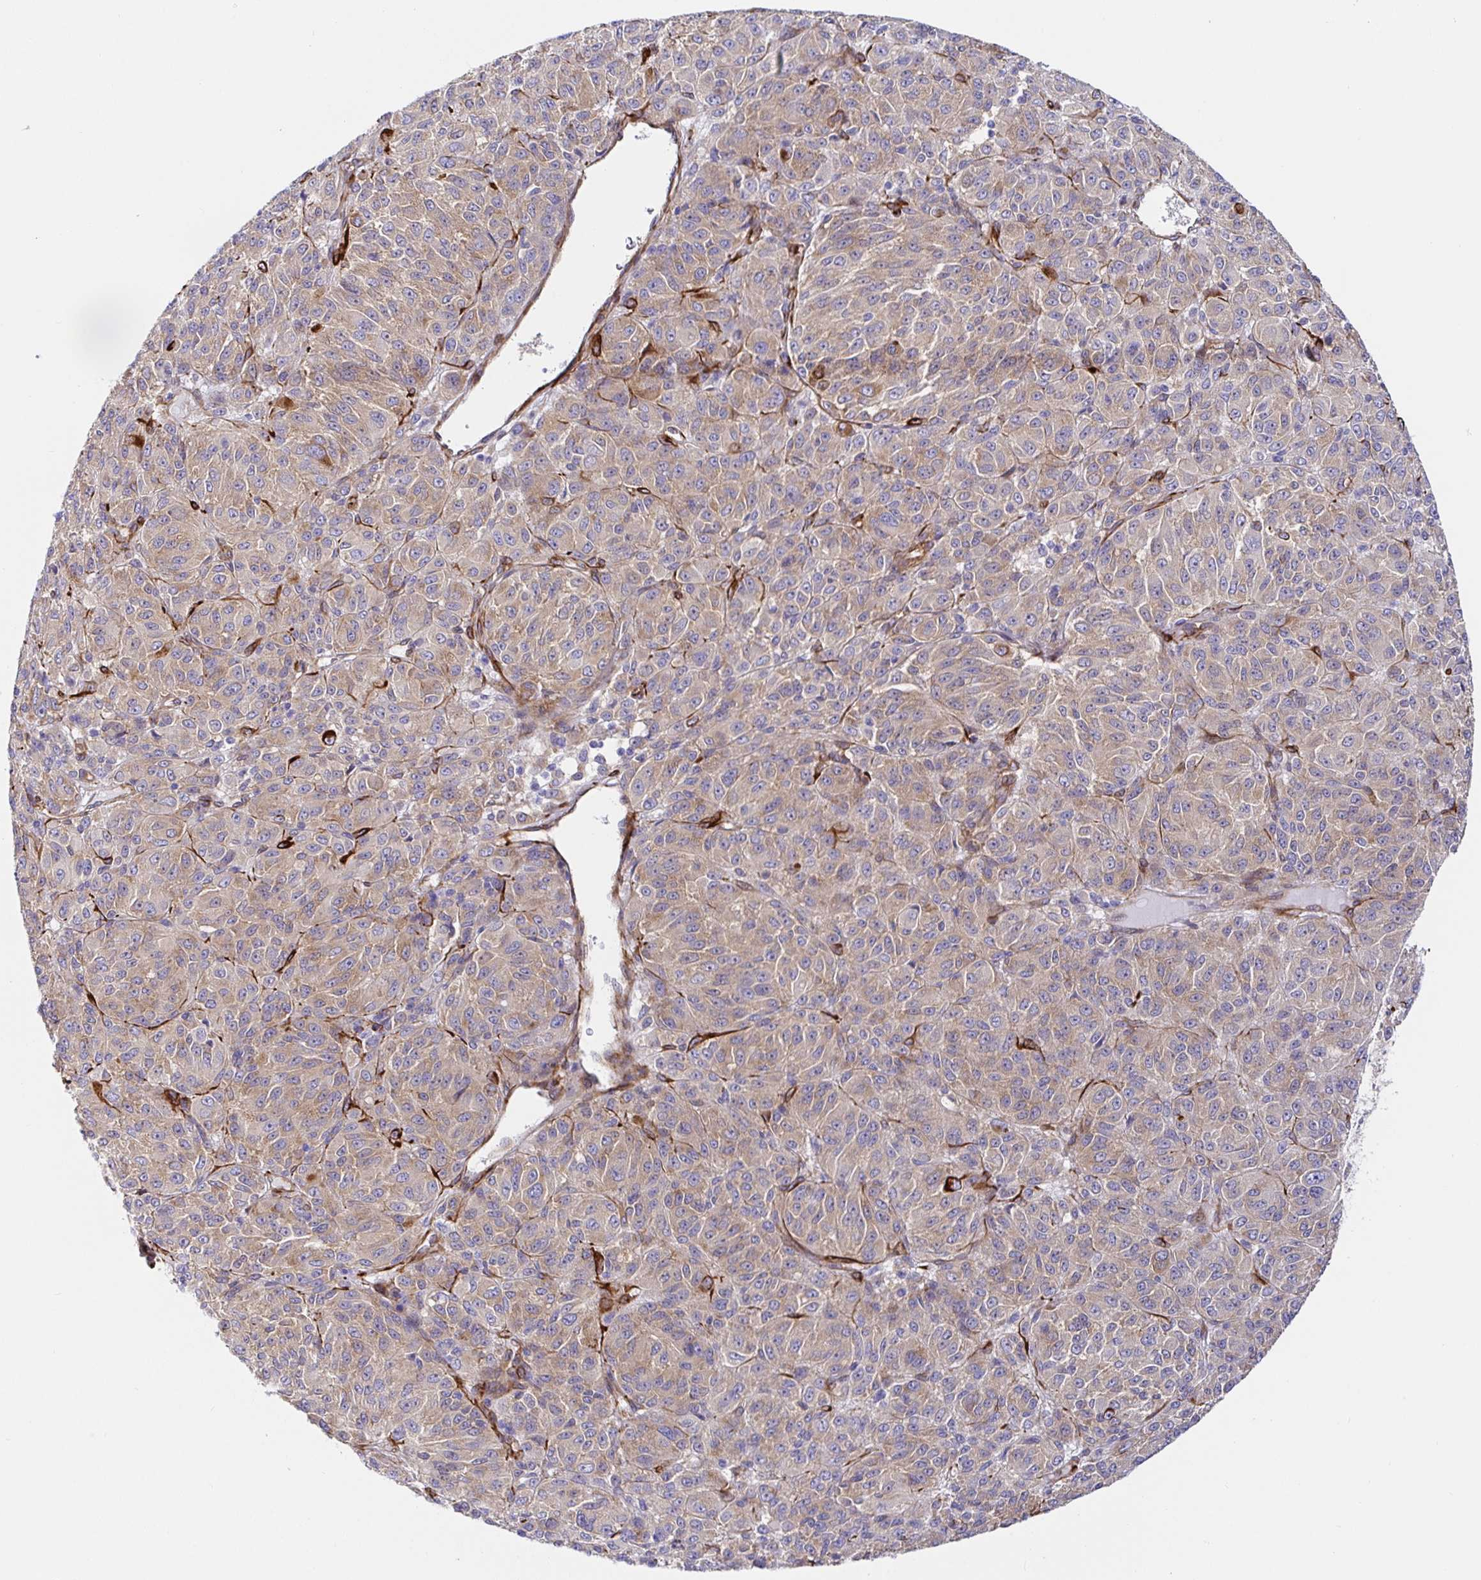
{"staining": {"intensity": "weak", "quantity": ">75%", "location": "cytoplasmic/membranous"}, "tissue": "melanoma", "cell_type": "Tumor cells", "image_type": "cancer", "snomed": [{"axis": "morphology", "description": "Malignant melanoma, Metastatic site"}, {"axis": "topography", "description": "Brain"}], "caption": "Melanoma stained with DAB (3,3'-diaminobenzidine) immunohistochemistry exhibits low levels of weak cytoplasmic/membranous positivity in approximately >75% of tumor cells. Using DAB (brown) and hematoxylin (blue) stains, captured at high magnification using brightfield microscopy.", "gene": "DOCK1", "patient": {"sex": "female", "age": 56}}